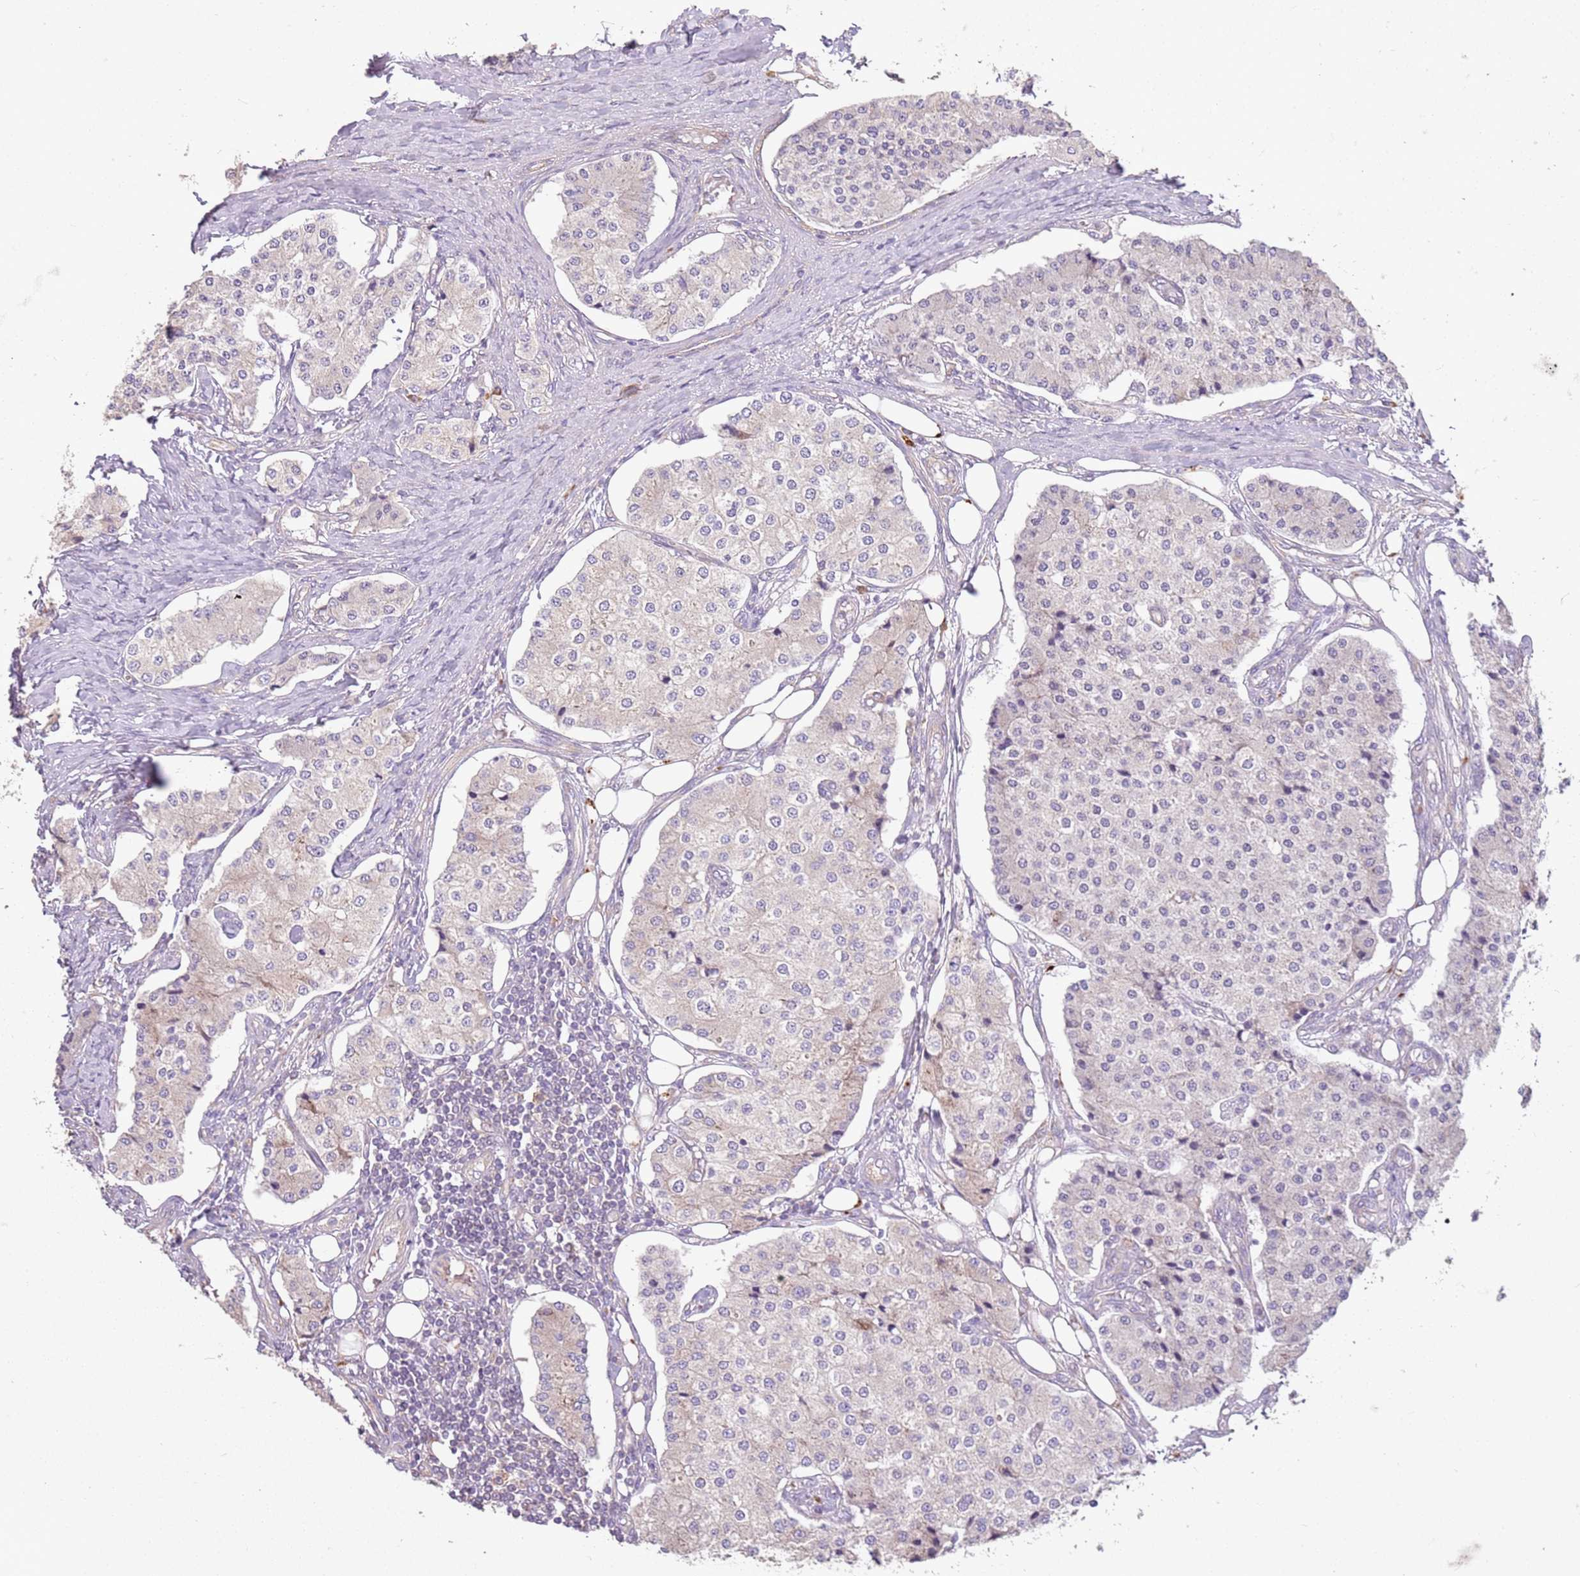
{"staining": {"intensity": "negative", "quantity": "none", "location": "none"}, "tissue": "carcinoid", "cell_type": "Tumor cells", "image_type": "cancer", "snomed": [{"axis": "morphology", "description": "Carcinoid, malignant, NOS"}, {"axis": "topography", "description": "Colon"}], "caption": "DAB immunohistochemical staining of carcinoid shows no significant expression in tumor cells.", "gene": "RPS28", "patient": {"sex": "female", "age": 52}}